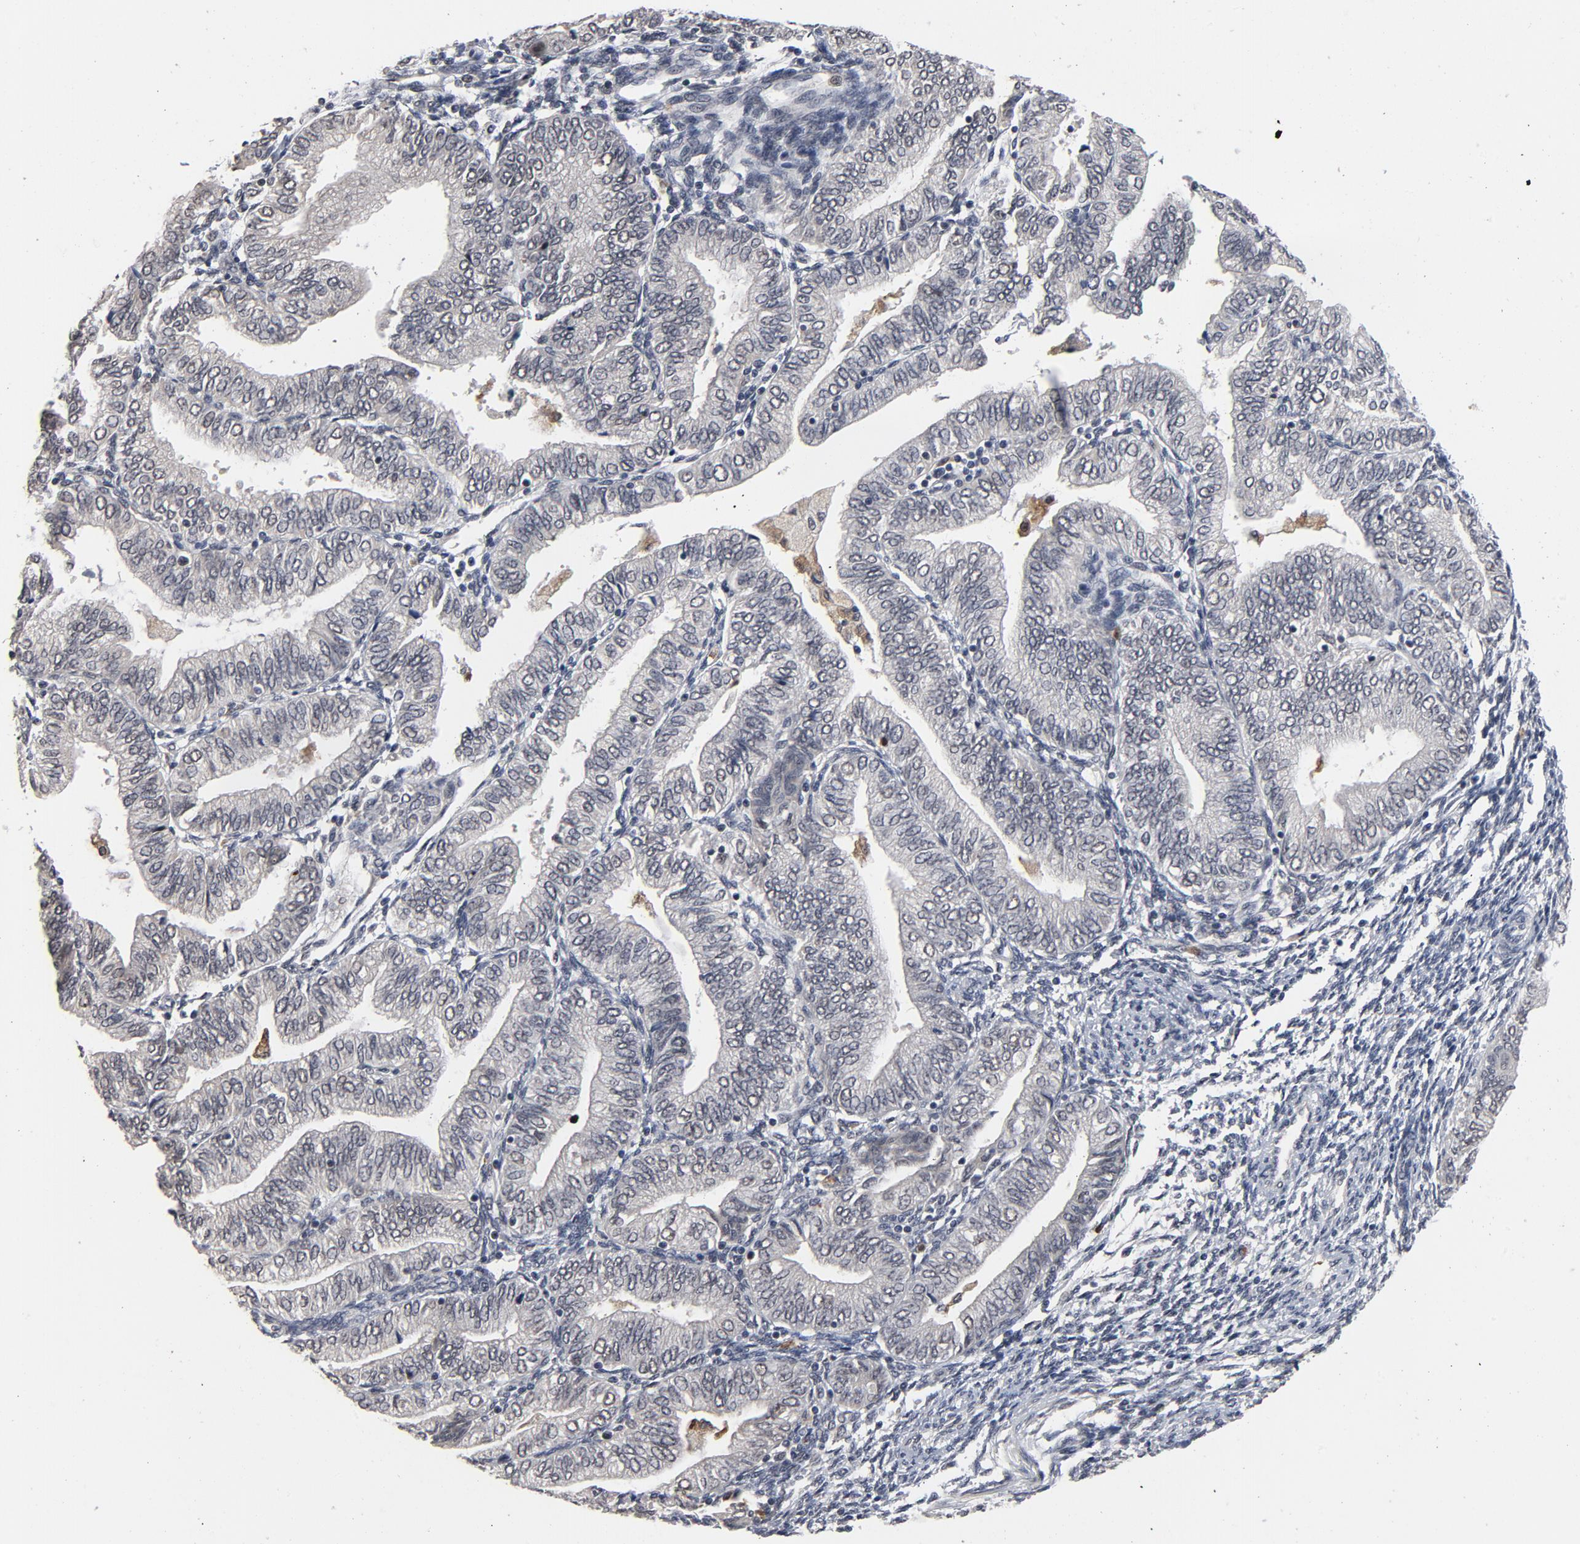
{"staining": {"intensity": "negative", "quantity": "none", "location": "none"}, "tissue": "endometrial cancer", "cell_type": "Tumor cells", "image_type": "cancer", "snomed": [{"axis": "morphology", "description": "Adenocarcinoma, NOS"}, {"axis": "topography", "description": "Endometrium"}], "caption": "The histopathology image demonstrates no significant staining in tumor cells of adenocarcinoma (endometrial). (Immunohistochemistry, brightfield microscopy, high magnification).", "gene": "RTL5", "patient": {"sex": "female", "age": 51}}